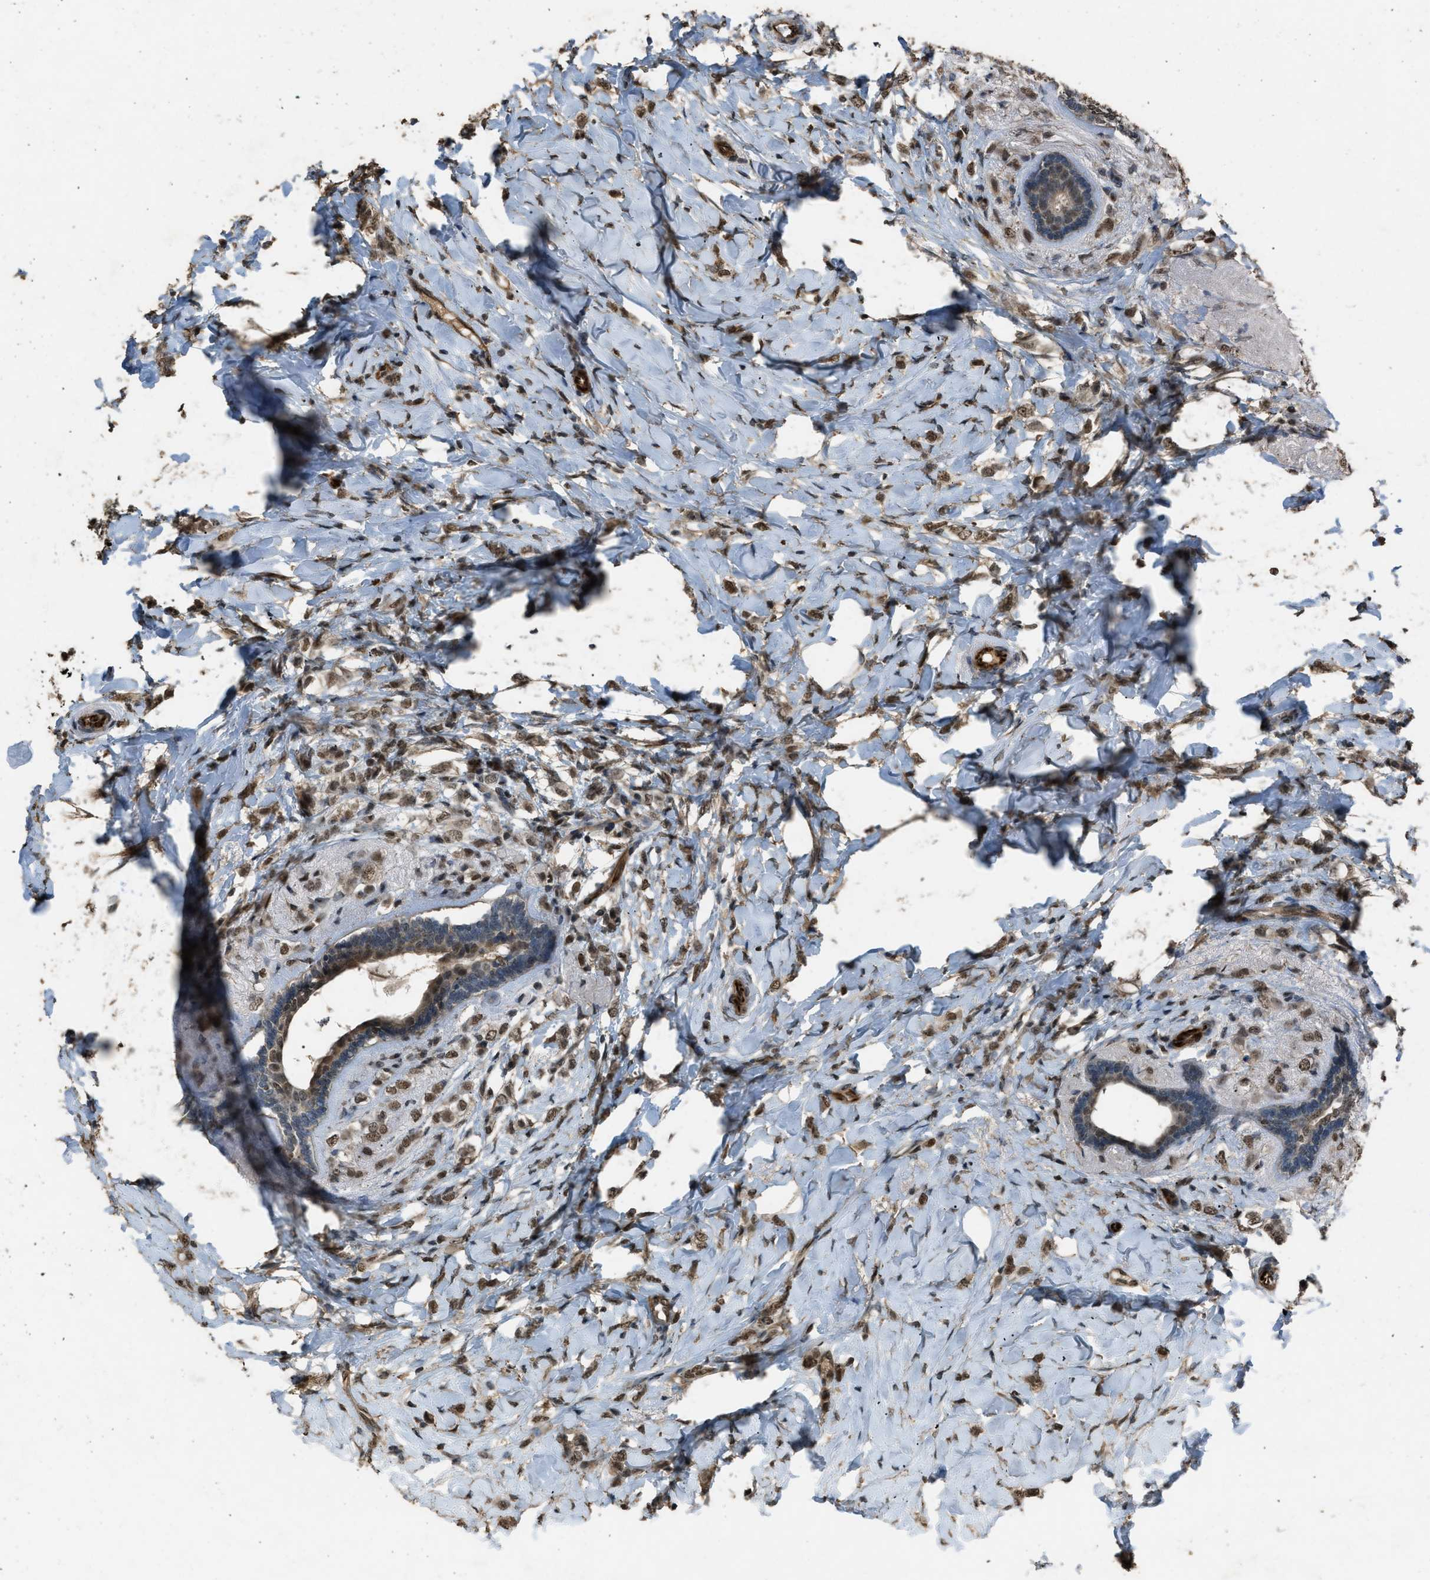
{"staining": {"intensity": "moderate", "quantity": ">75%", "location": "nuclear"}, "tissue": "breast cancer", "cell_type": "Tumor cells", "image_type": "cancer", "snomed": [{"axis": "morphology", "description": "Normal tissue, NOS"}, {"axis": "morphology", "description": "Lobular carcinoma"}, {"axis": "topography", "description": "Breast"}], "caption": "IHC (DAB) staining of breast cancer shows moderate nuclear protein expression in about >75% of tumor cells.", "gene": "SERTAD2", "patient": {"sex": "female", "age": 47}}